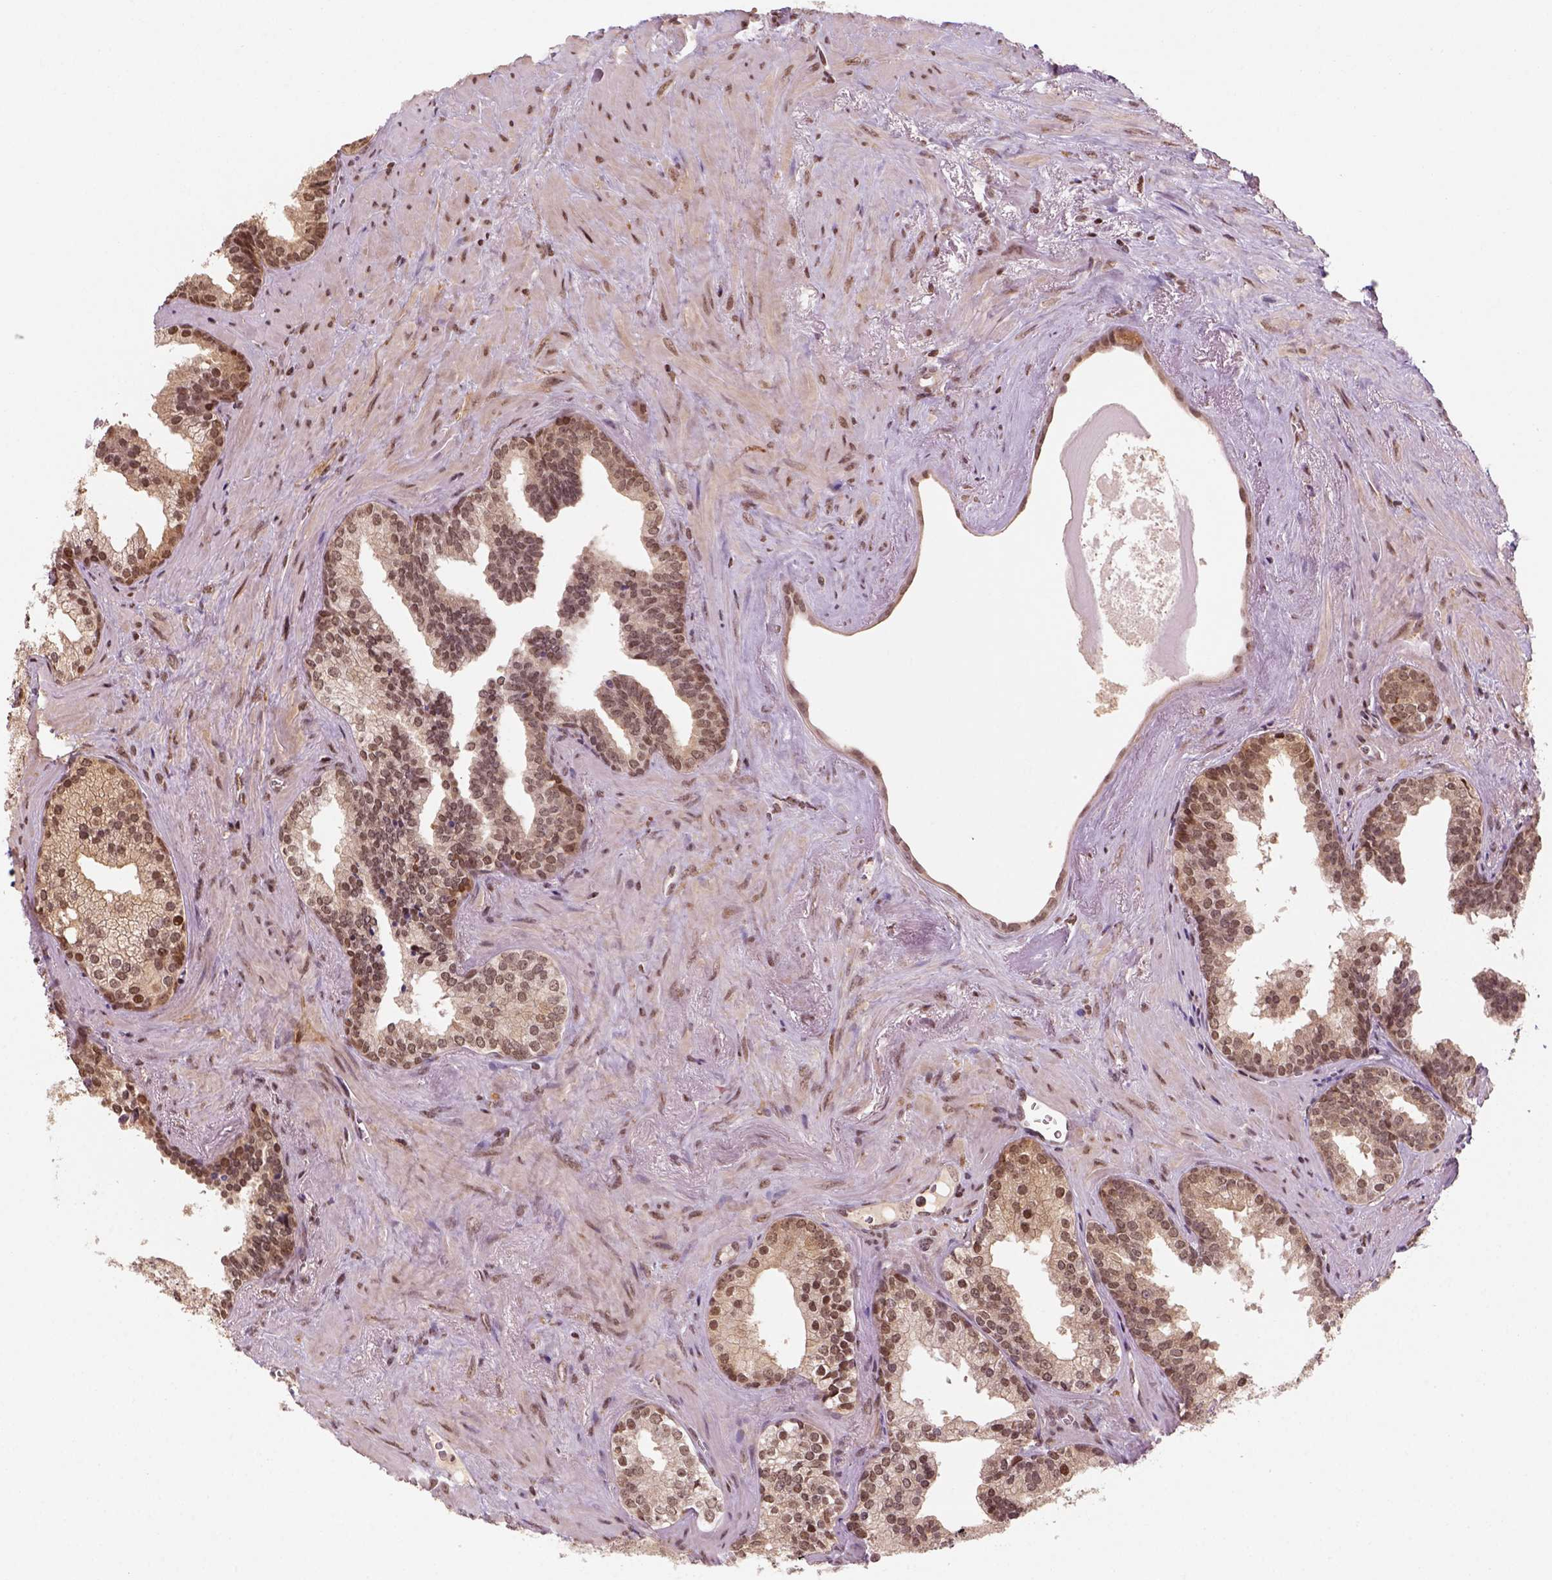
{"staining": {"intensity": "moderate", "quantity": ">75%", "location": "cytoplasmic/membranous,nuclear"}, "tissue": "prostate cancer", "cell_type": "Tumor cells", "image_type": "cancer", "snomed": [{"axis": "morphology", "description": "Adenocarcinoma, High grade"}, {"axis": "topography", "description": "Prostate"}], "caption": "This histopathology image exhibits IHC staining of prostate adenocarcinoma (high-grade), with medium moderate cytoplasmic/membranous and nuclear expression in about >75% of tumor cells.", "gene": "GOT1", "patient": {"sex": "male", "age": 68}}